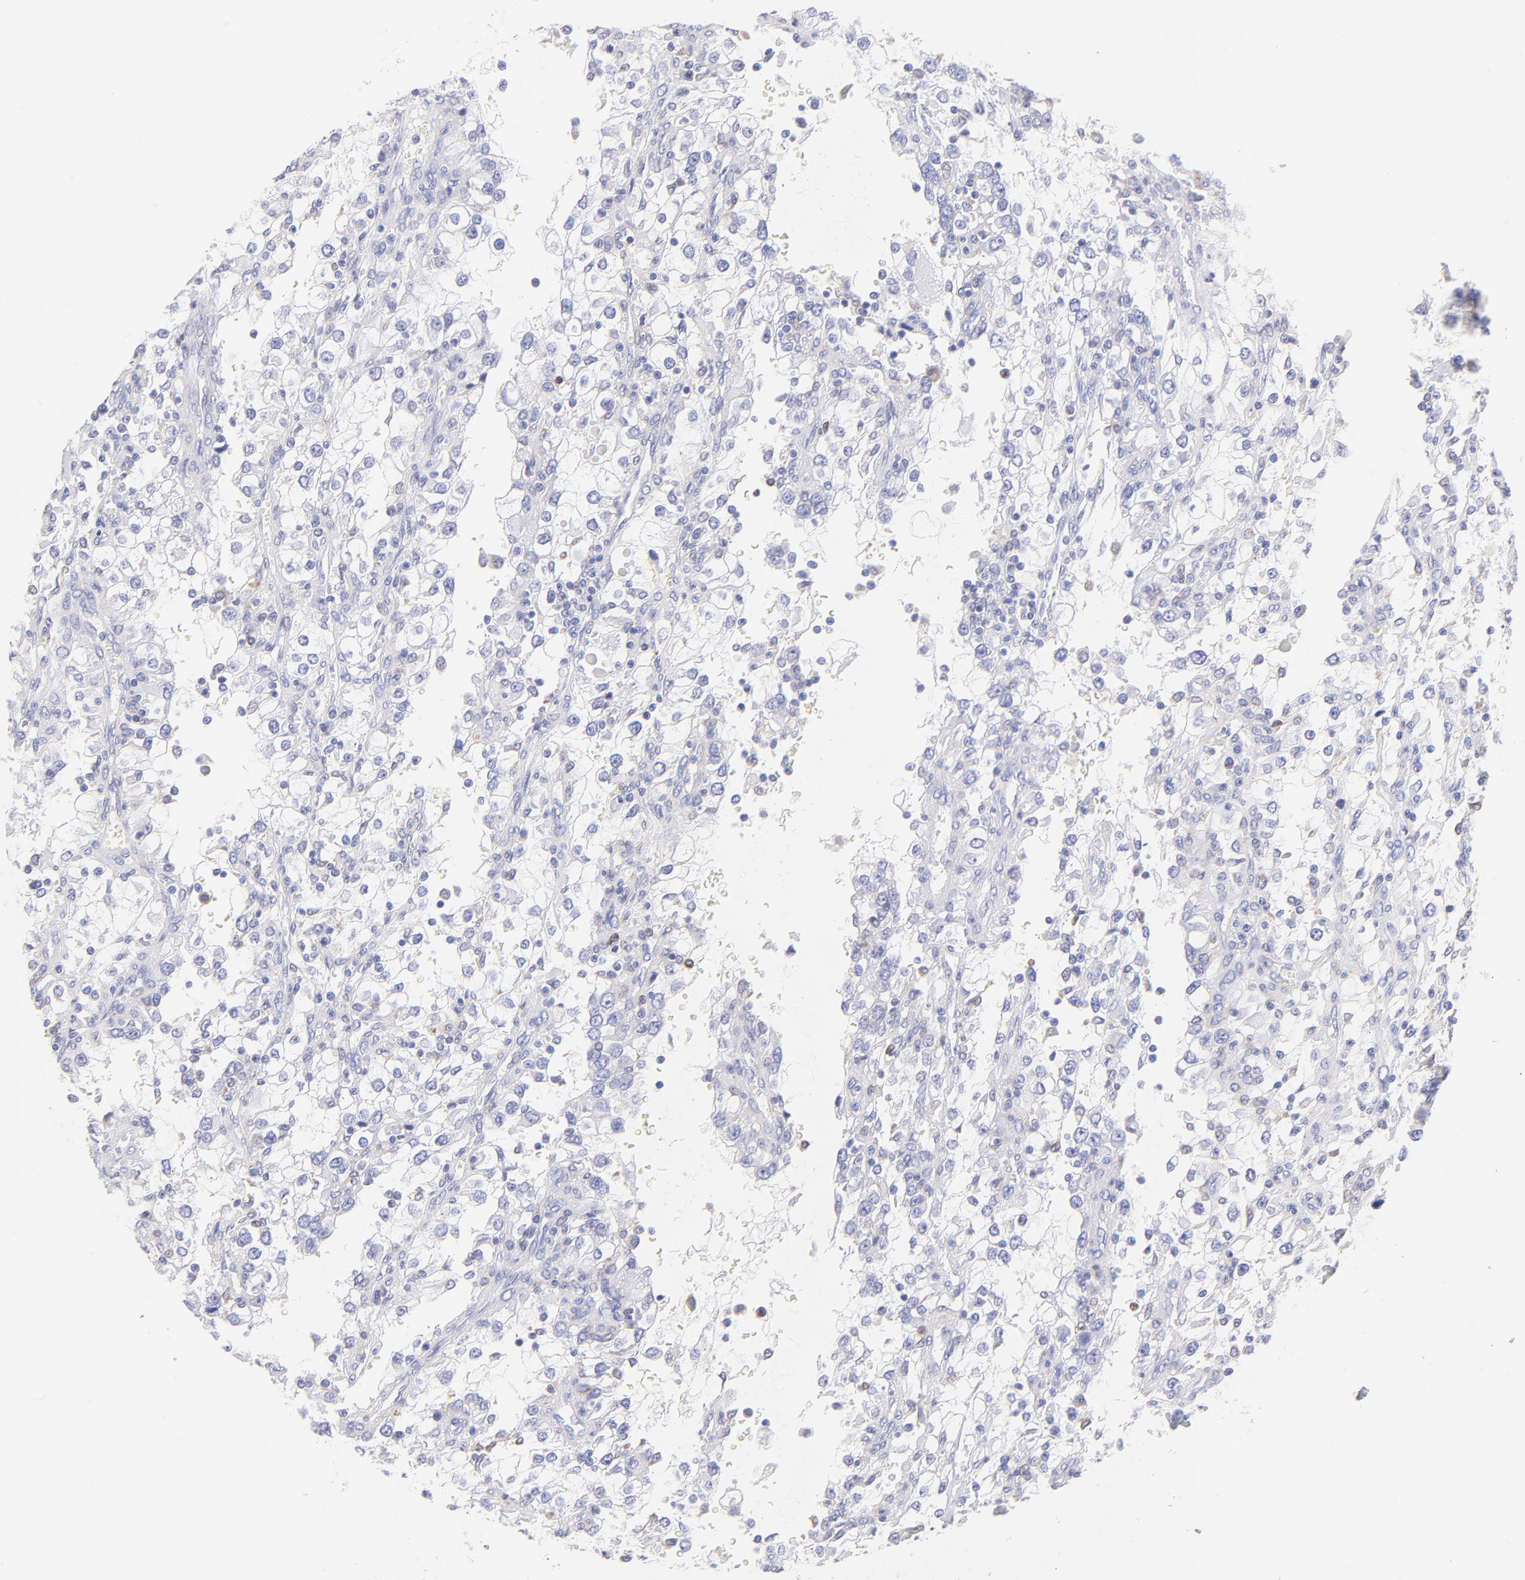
{"staining": {"intensity": "negative", "quantity": "none", "location": "none"}, "tissue": "renal cancer", "cell_type": "Tumor cells", "image_type": "cancer", "snomed": [{"axis": "morphology", "description": "Adenocarcinoma, NOS"}, {"axis": "topography", "description": "Kidney"}], "caption": "High magnification brightfield microscopy of renal adenocarcinoma stained with DAB (3,3'-diaminobenzidine) (brown) and counterstained with hematoxylin (blue): tumor cells show no significant expression.", "gene": "IRAG2", "patient": {"sex": "female", "age": 52}}